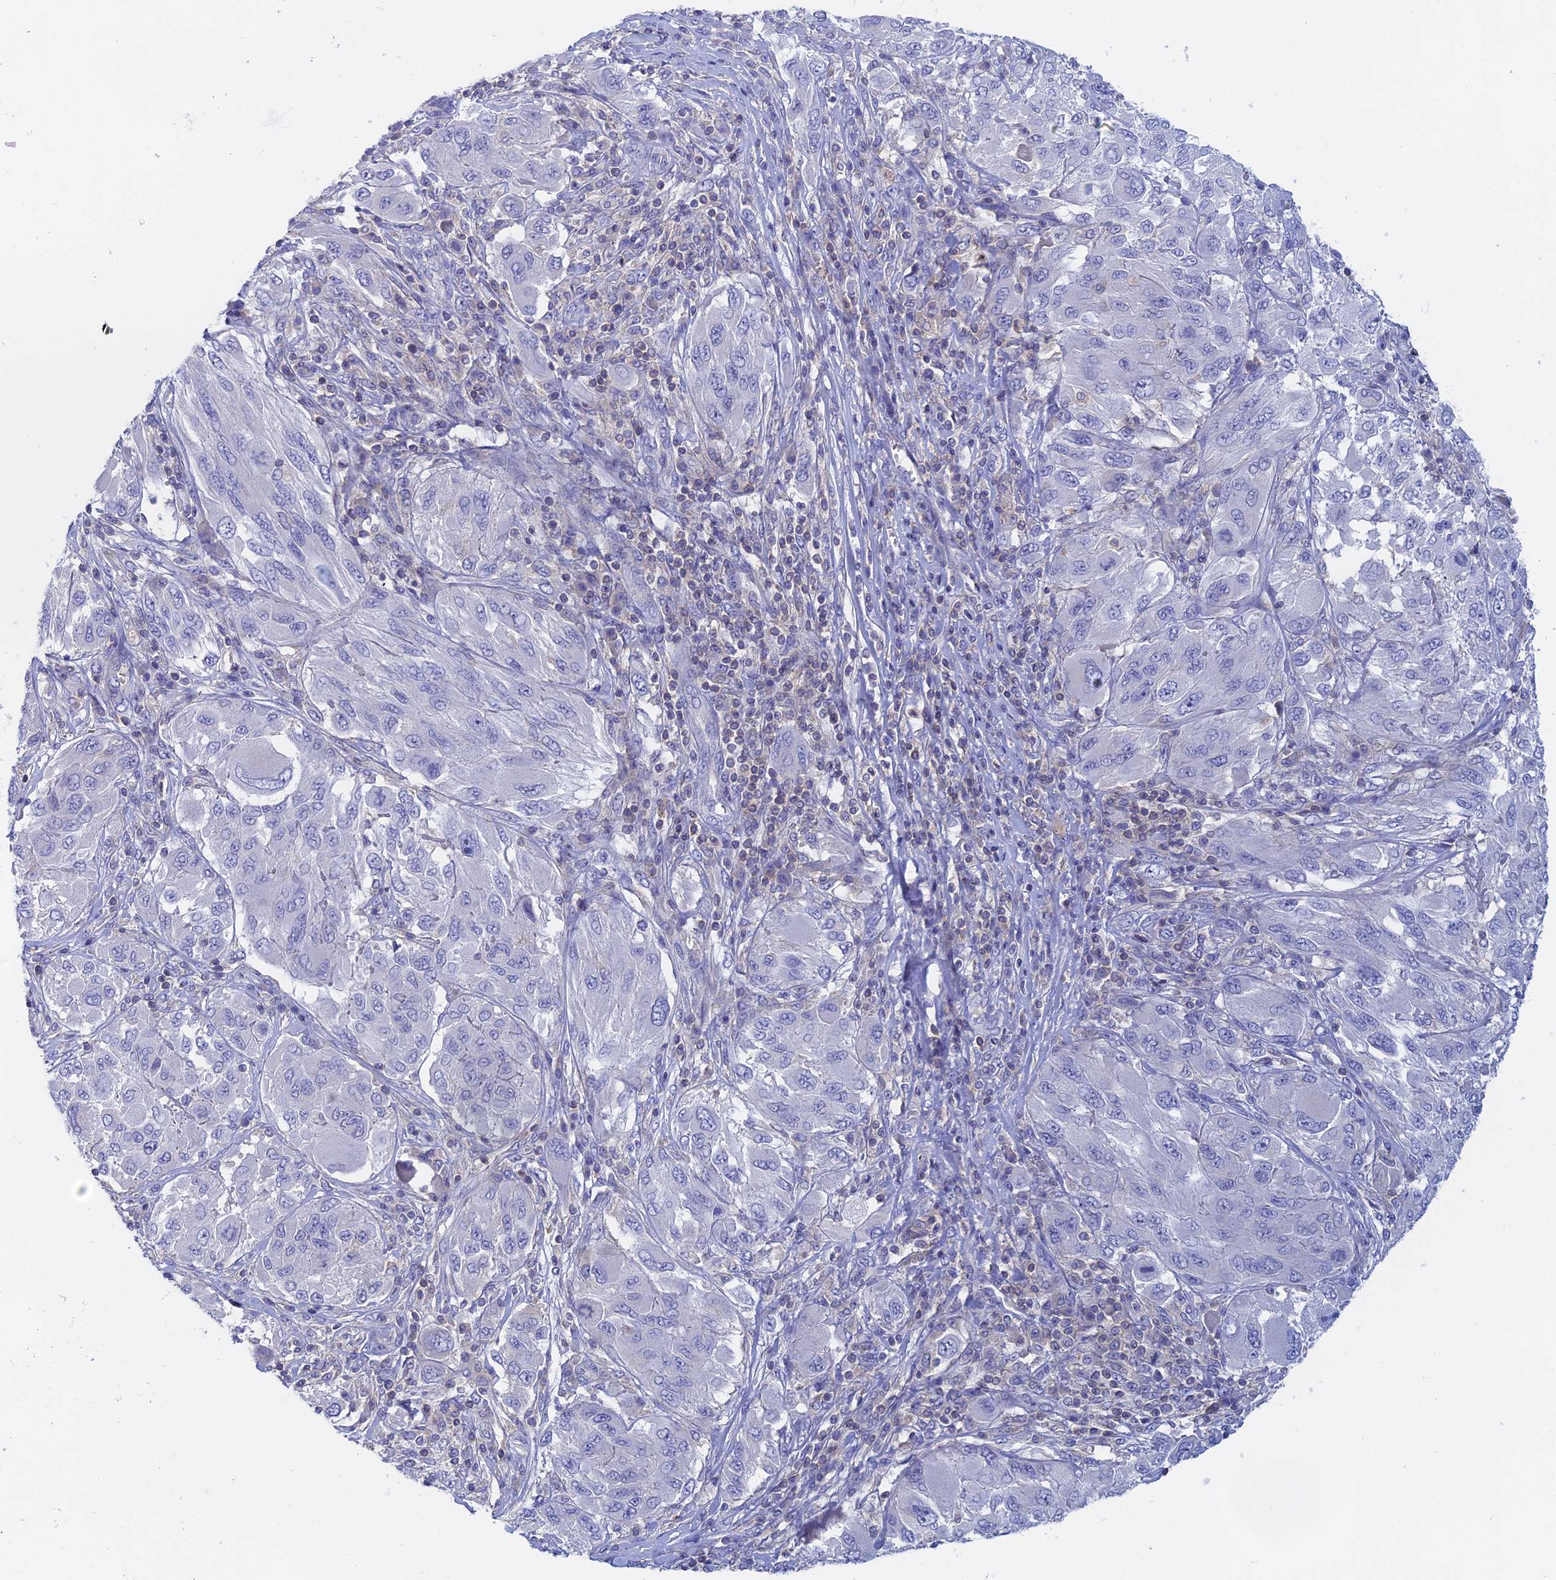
{"staining": {"intensity": "negative", "quantity": "none", "location": "none"}, "tissue": "melanoma", "cell_type": "Tumor cells", "image_type": "cancer", "snomed": [{"axis": "morphology", "description": "Malignant melanoma, NOS"}, {"axis": "topography", "description": "Skin"}], "caption": "Immunohistochemistry histopathology image of neoplastic tissue: melanoma stained with DAB (3,3'-diaminobenzidine) exhibits no significant protein staining in tumor cells.", "gene": "ACP7", "patient": {"sex": "female", "age": 91}}